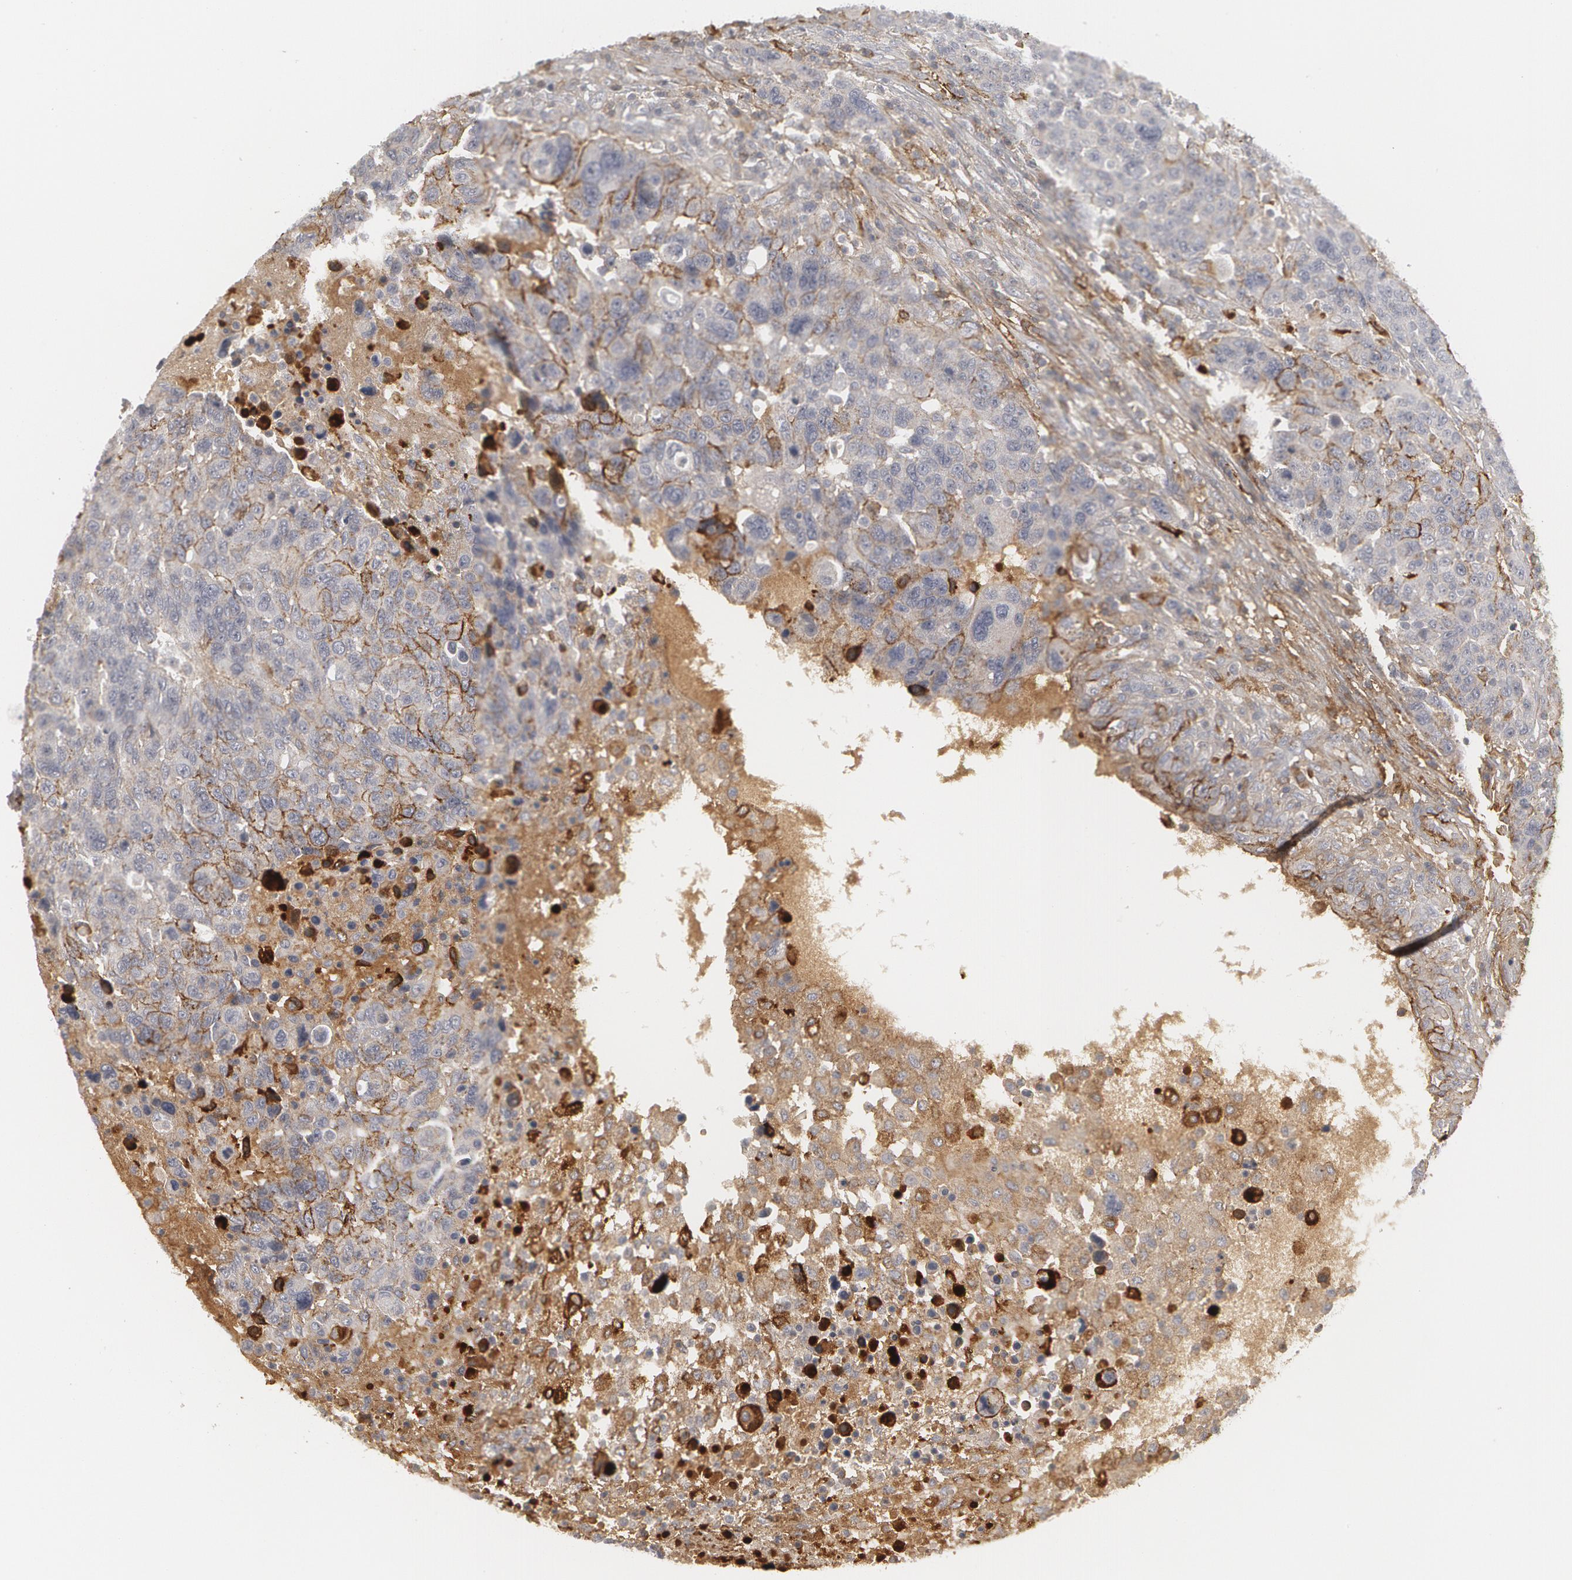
{"staining": {"intensity": "weak", "quantity": "<25%", "location": "cytoplasmic/membranous"}, "tissue": "breast cancer", "cell_type": "Tumor cells", "image_type": "cancer", "snomed": [{"axis": "morphology", "description": "Duct carcinoma"}, {"axis": "topography", "description": "Breast"}], "caption": "An image of human infiltrating ductal carcinoma (breast) is negative for staining in tumor cells.", "gene": "C1QC", "patient": {"sex": "female", "age": 37}}